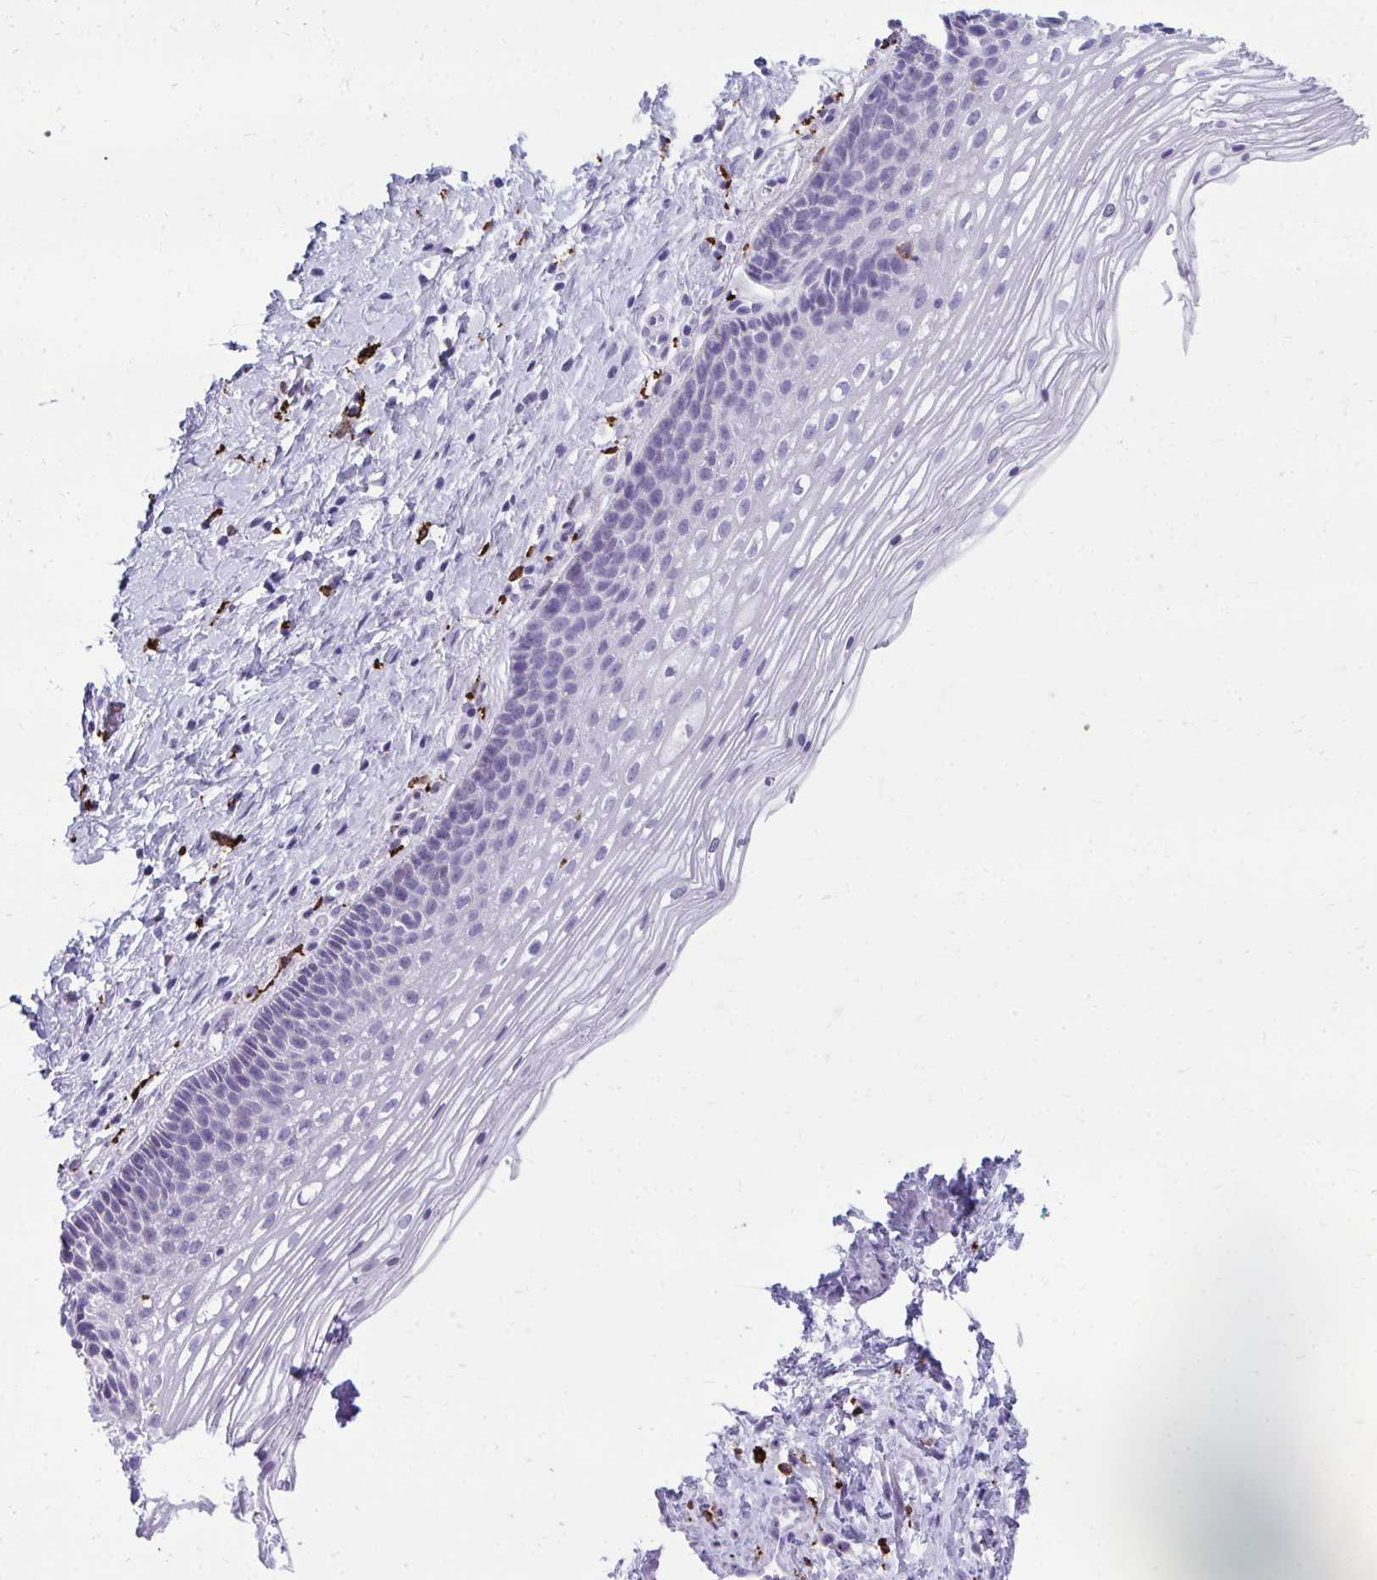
{"staining": {"intensity": "negative", "quantity": "none", "location": "none"}, "tissue": "cervix", "cell_type": "Glandular cells", "image_type": "normal", "snomed": [{"axis": "morphology", "description": "Normal tissue, NOS"}, {"axis": "topography", "description": "Cervix"}], "caption": "A photomicrograph of human cervix is negative for staining in glandular cells. Nuclei are stained in blue.", "gene": "CD163", "patient": {"sex": "female", "age": 34}}